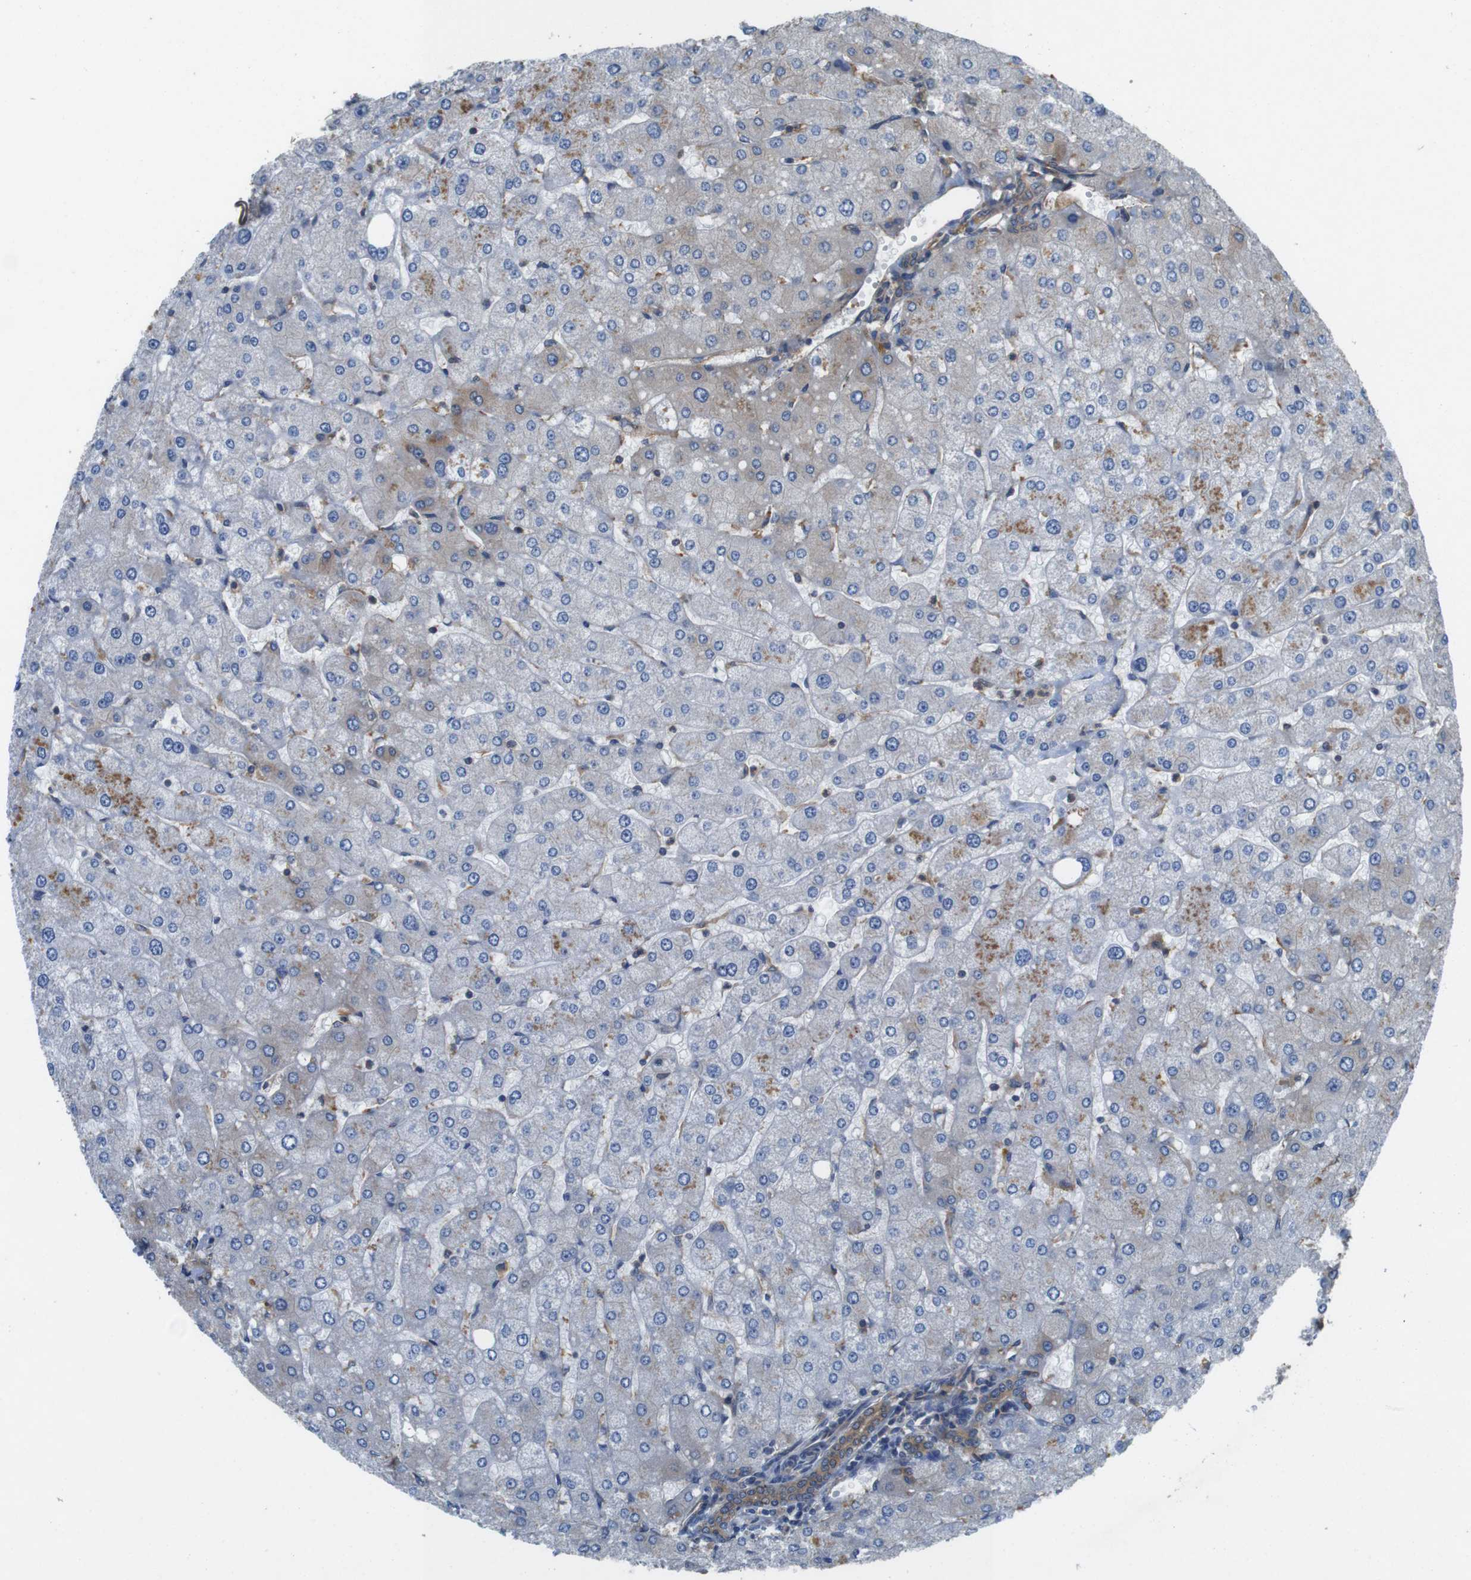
{"staining": {"intensity": "moderate", "quantity": ">75%", "location": "cytoplasmic/membranous"}, "tissue": "liver", "cell_type": "Cholangiocytes", "image_type": "normal", "snomed": [{"axis": "morphology", "description": "Normal tissue, NOS"}, {"axis": "topography", "description": "Liver"}], "caption": "Brown immunohistochemical staining in normal human liver displays moderate cytoplasmic/membranous expression in approximately >75% of cholangiocytes.", "gene": "DCTN1", "patient": {"sex": "male", "age": 55}}